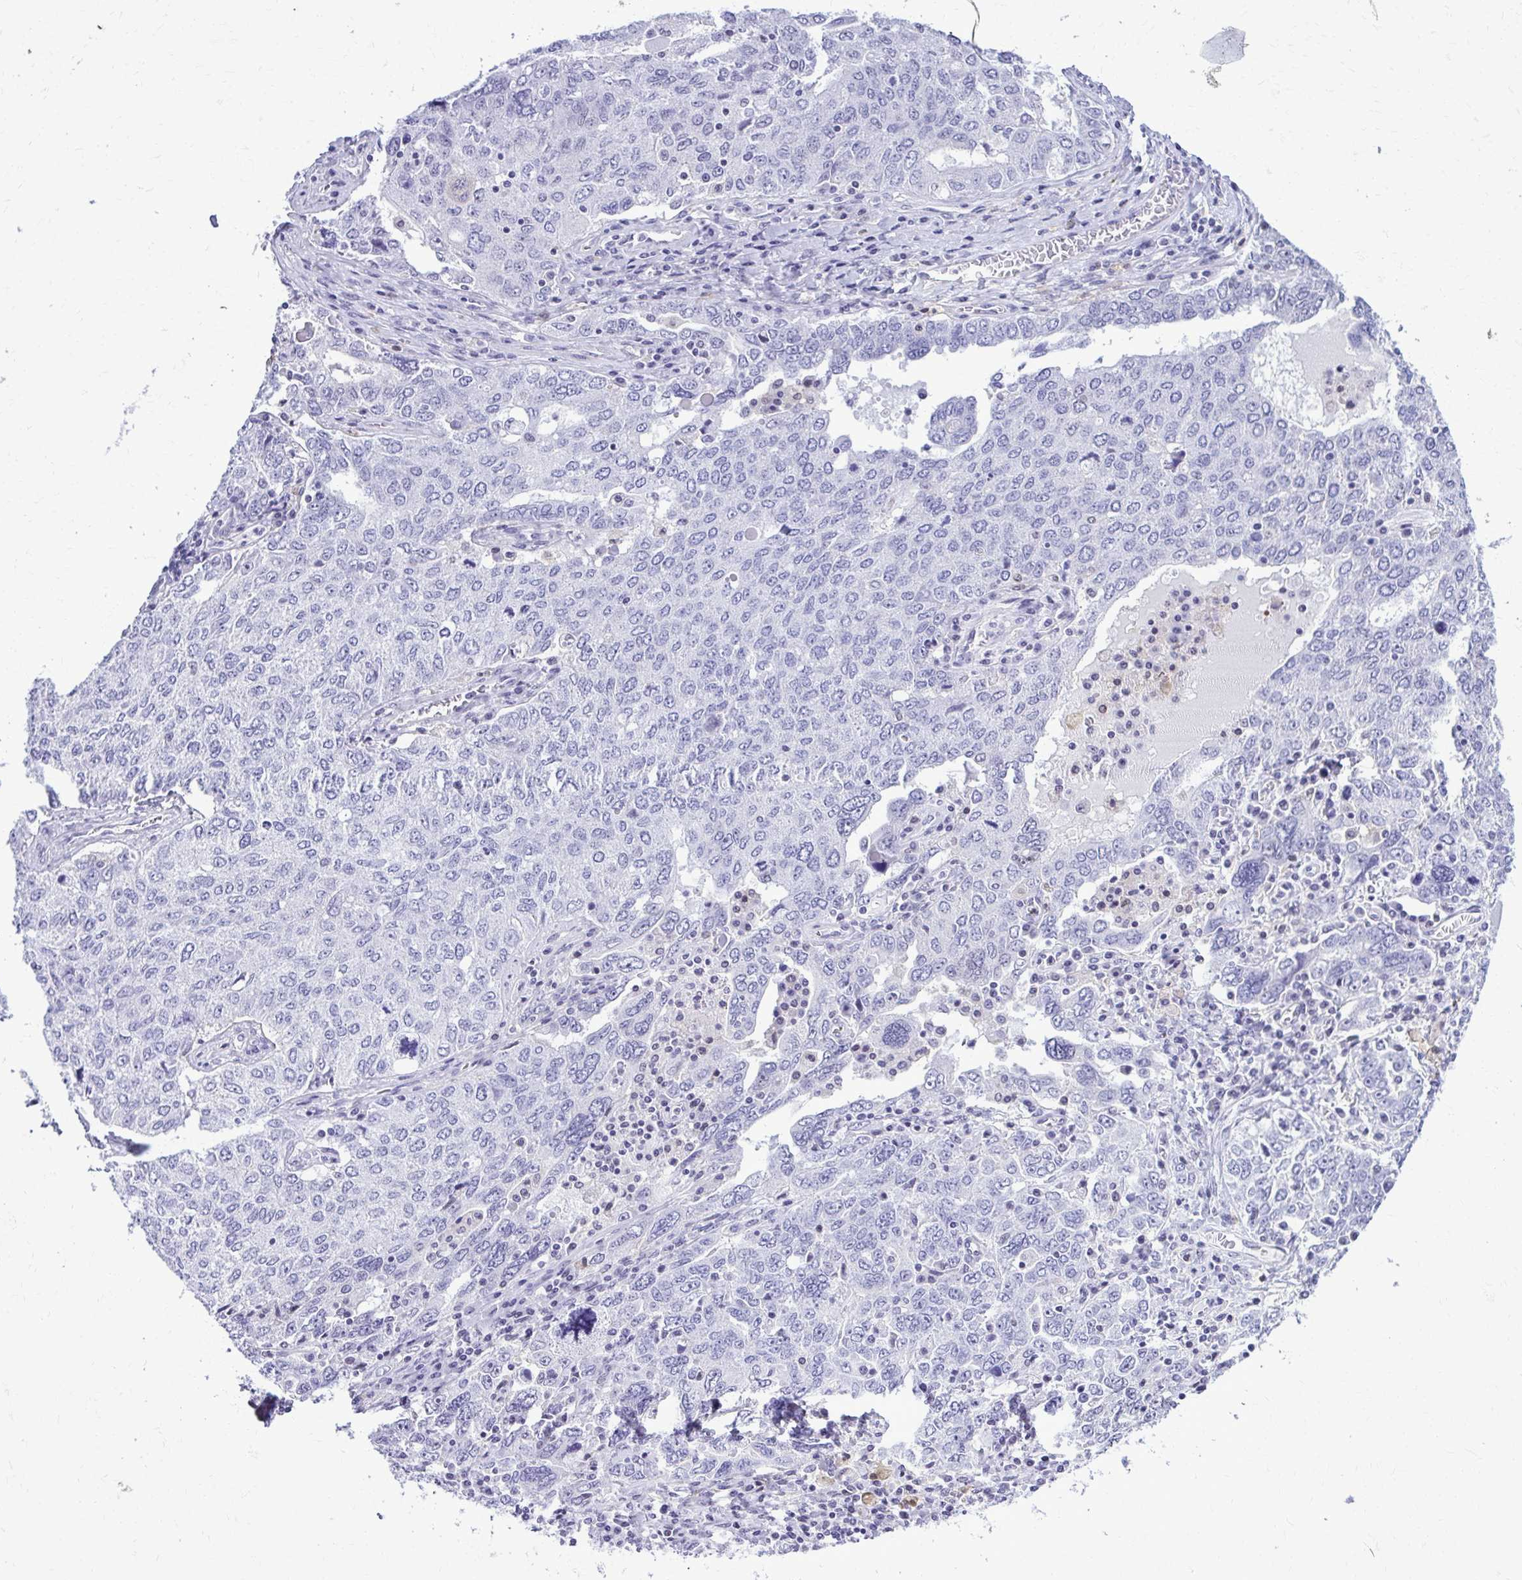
{"staining": {"intensity": "negative", "quantity": "none", "location": "none"}, "tissue": "ovarian cancer", "cell_type": "Tumor cells", "image_type": "cancer", "snomed": [{"axis": "morphology", "description": "Carcinoma, endometroid"}, {"axis": "topography", "description": "Ovary"}], "caption": "Immunohistochemistry (IHC) of ovarian endometroid carcinoma shows no staining in tumor cells. (Stains: DAB immunohistochemistry with hematoxylin counter stain, Microscopy: brightfield microscopy at high magnification).", "gene": "RASL11B", "patient": {"sex": "female", "age": 62}}